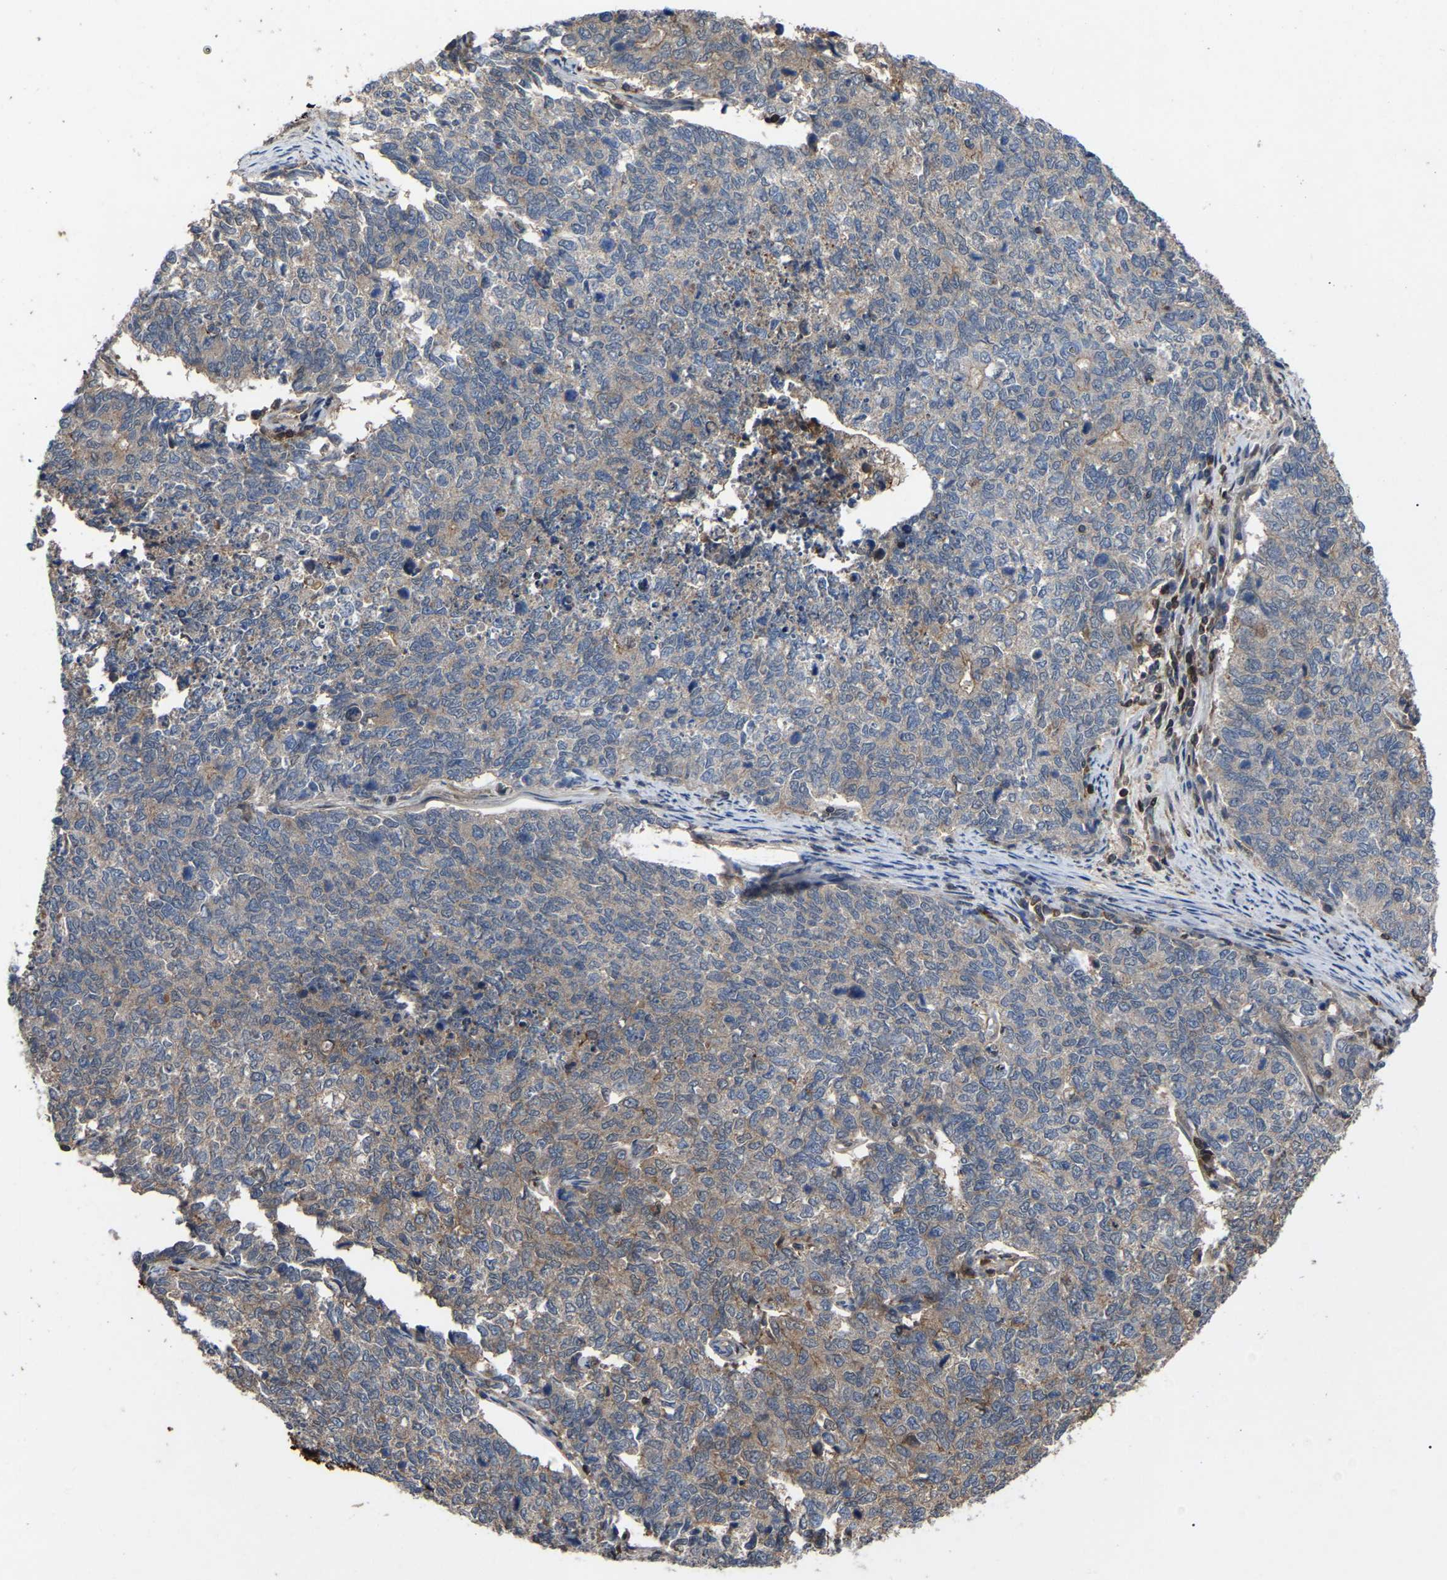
{"staining": {"intensity": "weak", "quantity": "<25%", "location": "cytoplasmic/membranous"}, "tissue": "cervical cancer", "cell_type": "Tumor cells", "image_type": "cancer", "snomed": [{"axis": "morphology", "description": "Squamous cell carcinoma, NOS"}, {"axis": "topography", "description": "Cervix"}], "caption": "Immunohistochemical staining of squamous cell carcinoma (cervical) displays no significant positivity in tumor cells.", "gene": "CIT", "patient": {"sex": "female", "age": 63}}